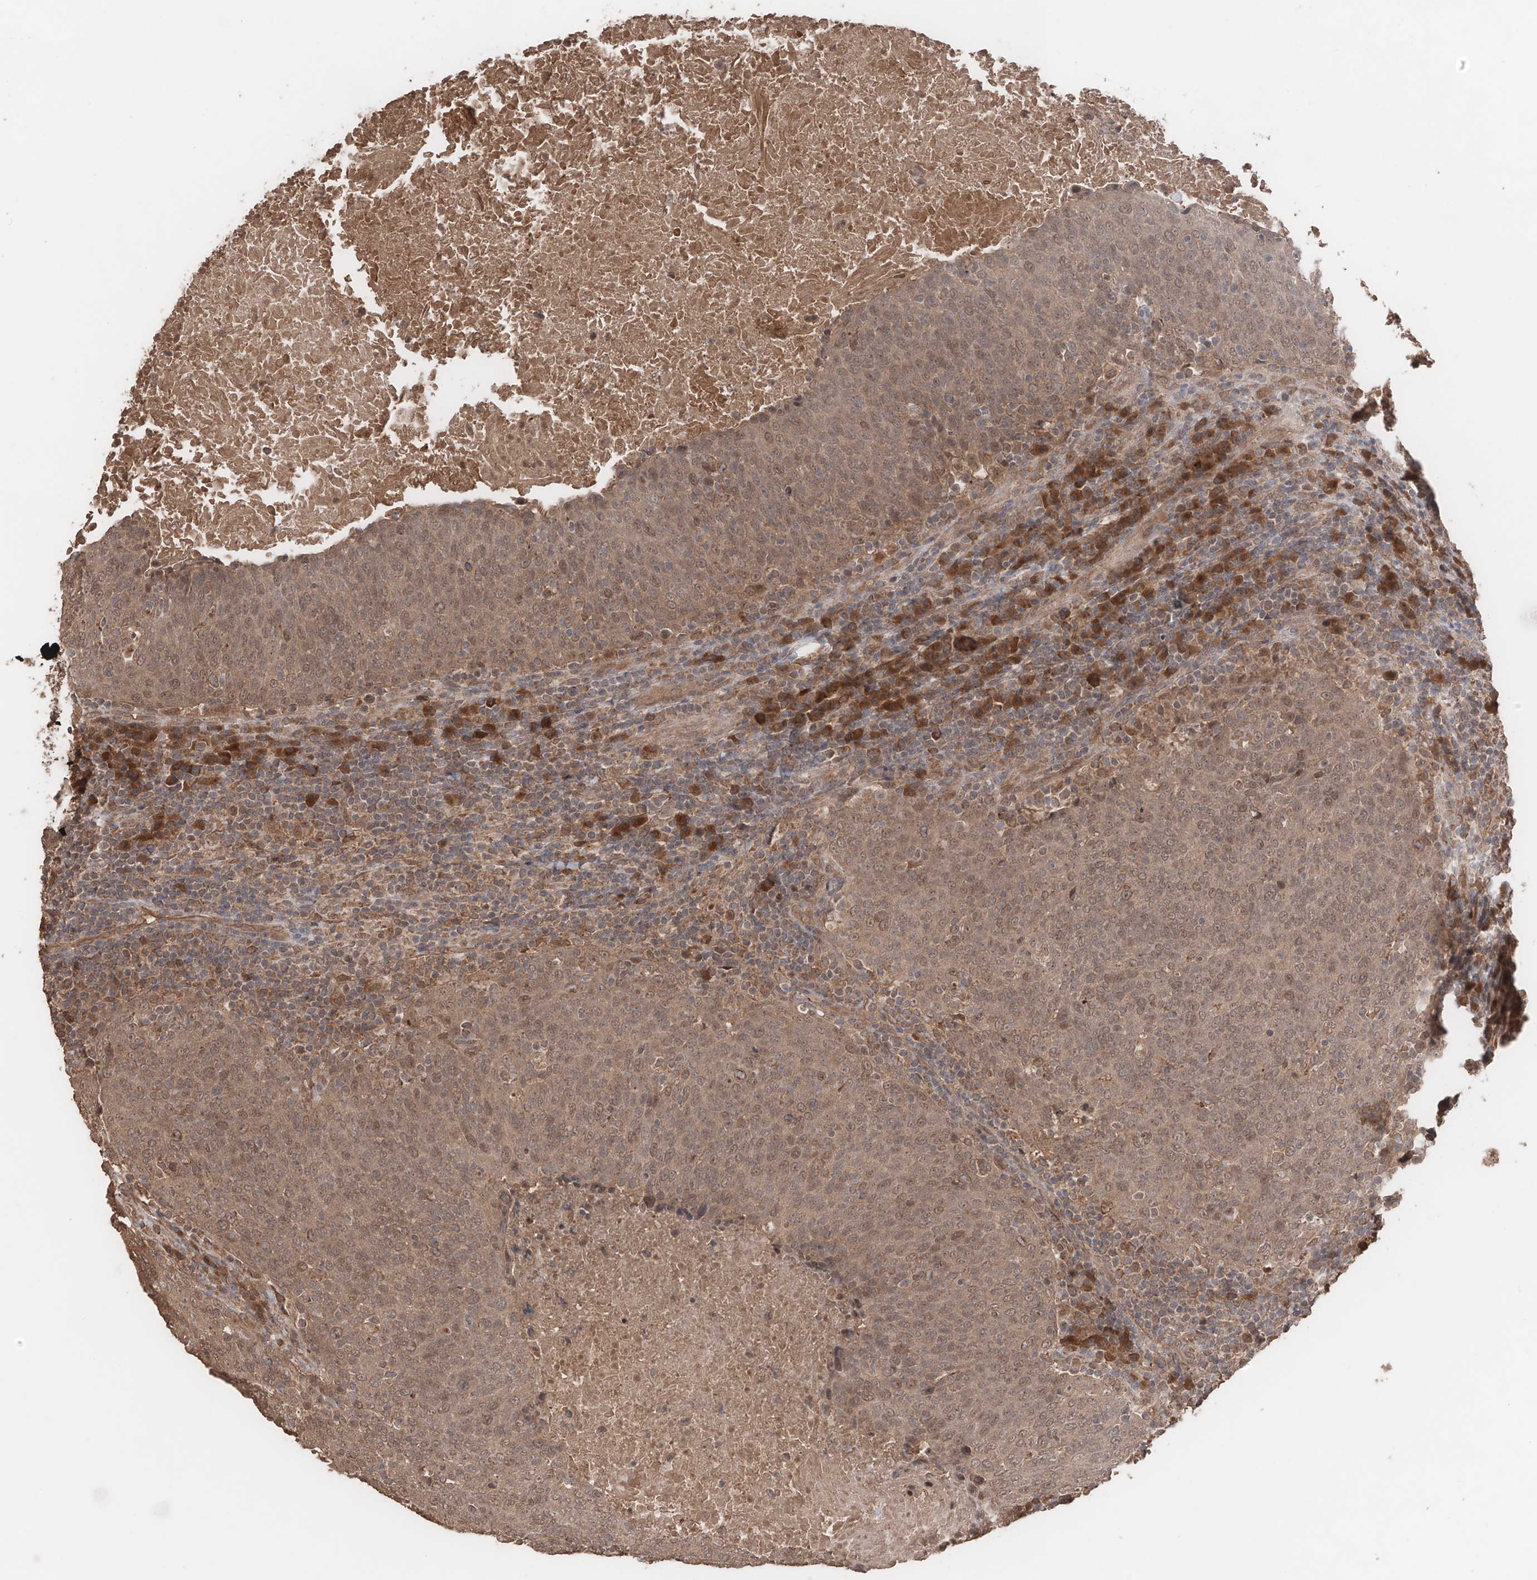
{"staining": {"intensity": "moderate", "quantity": ">75%", "location": "cytoplasmic/membranous,nuclear"}, "tissue": "head and neck cancer", "cell_type": "Tumor cells", "image_type": "cancer", "snomed": [{"axis": "morphology", "description": "Squamous cell carcinoma, NOS"}, {"axis": "morphology", "description": "Squamous cell carcinoma, metastatic, NOS"}, {"axis": "topography", "description": "Lymph node"}, {"axis": "topography", "description": "Head-Neck"}], "caption": "Immunohistochemical staining of head and neck cancer (metastatic squamous cell carcinoma) displays moderate cytoplasmic/membranous and nuclear protein expression in approximately >75% of tumor cells. (DAB = brown stain, brightfield microscopy at high magnification).", "gene": "FAM135A", "patient": {"sex": "male", "age": 62}}